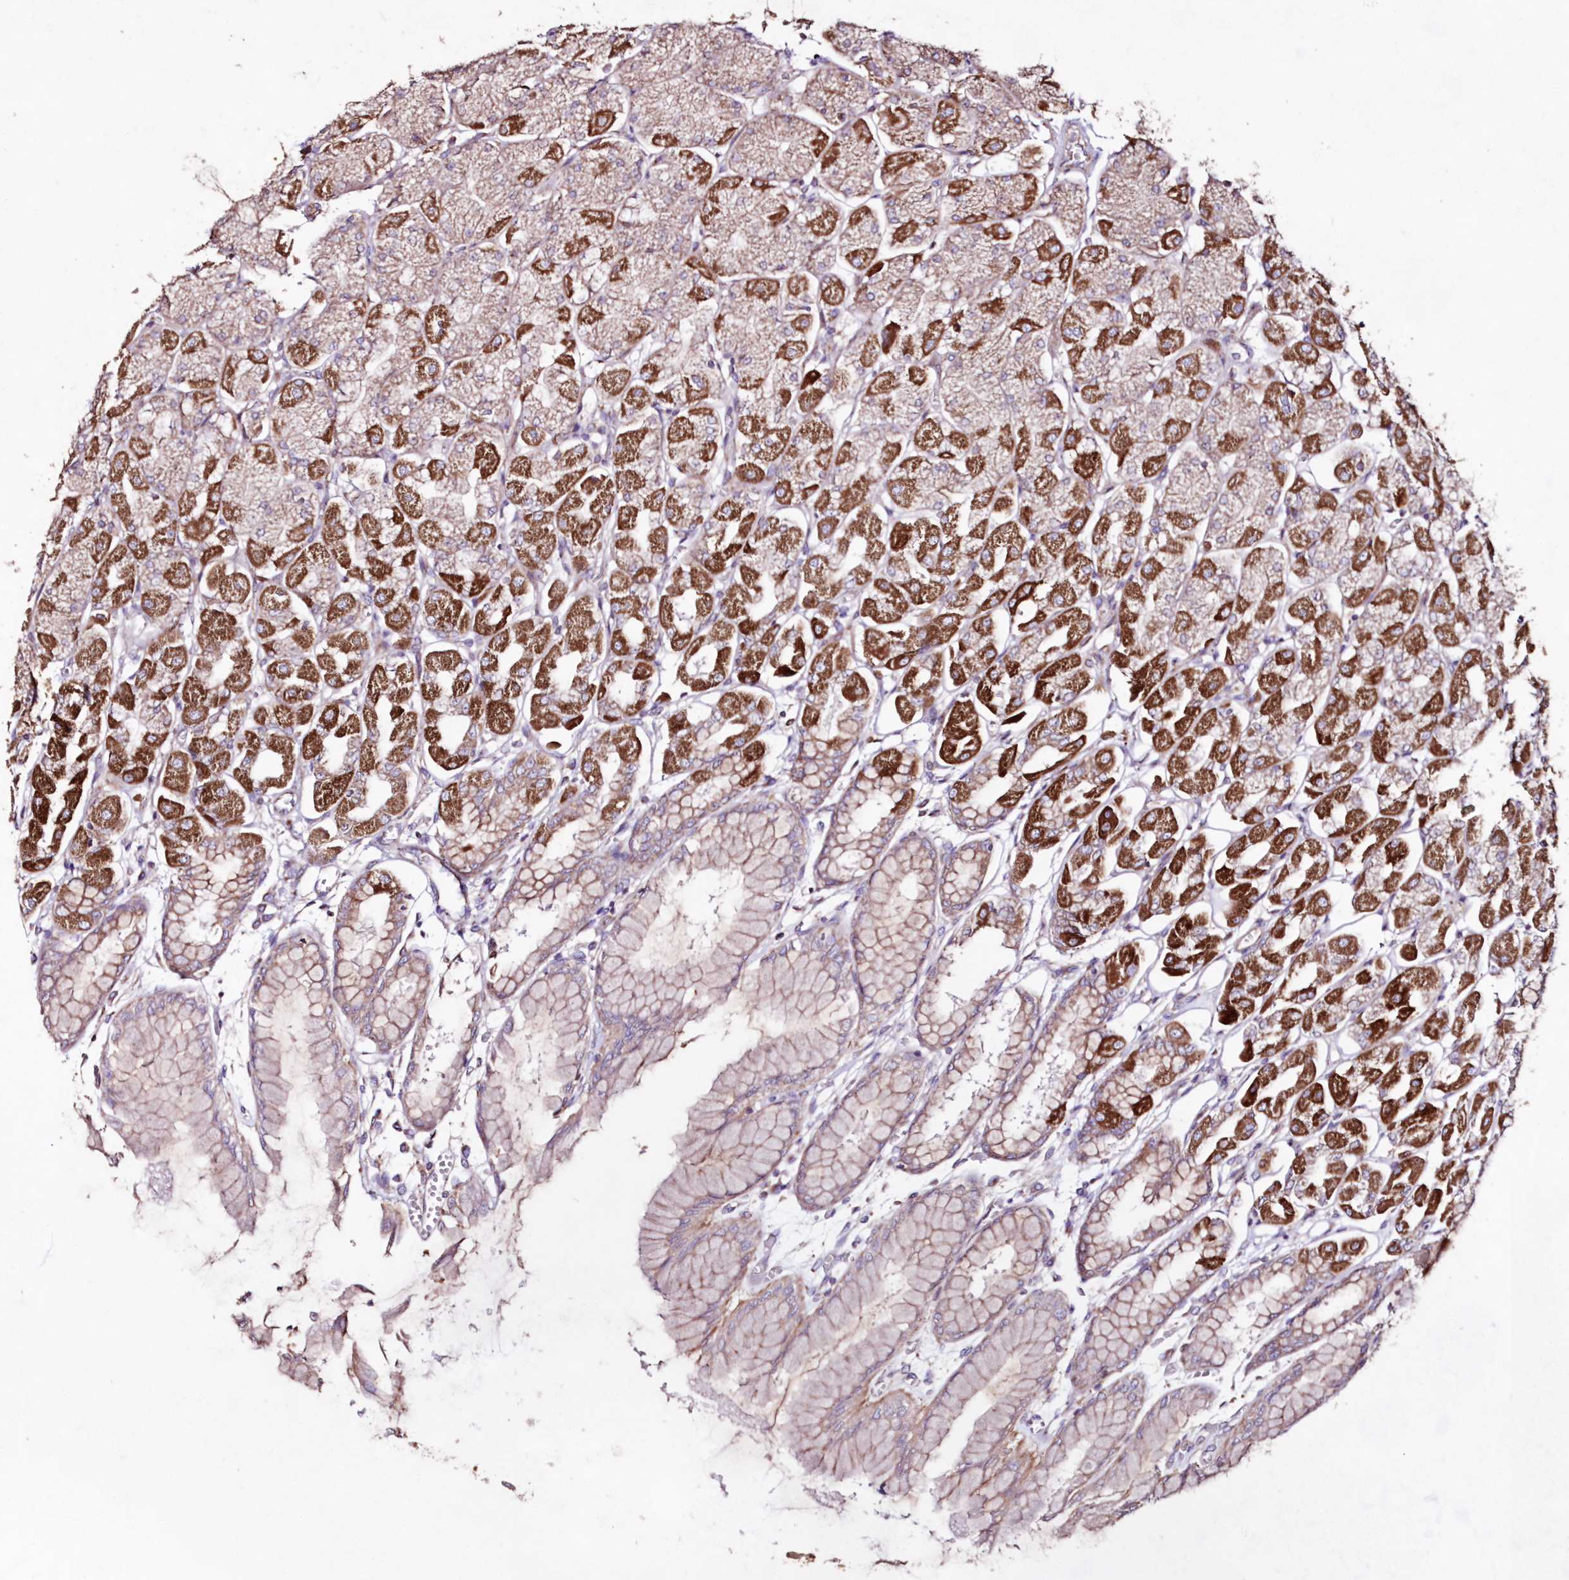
{"staining": {"intensity": "strong", "quantity": "25%-75%", "location": "cytoplasmic/membranous"}, "tissue": "stomach", "cell_type": "Glandular cells", "image_type": "normal", "snomed": [{"axis": "morphology", "description": "Normal tissue, NOS"}, {"axis": "topography", "description": "Stomach, upper"}], "caption": "Human stomach stained with a brown dye shows strong cytoplasmic/membranous positive expression in approximately 25%-75% of glandular cells.", "gene": "HADHB", "patient": {"sex": "female", "age": 56}}